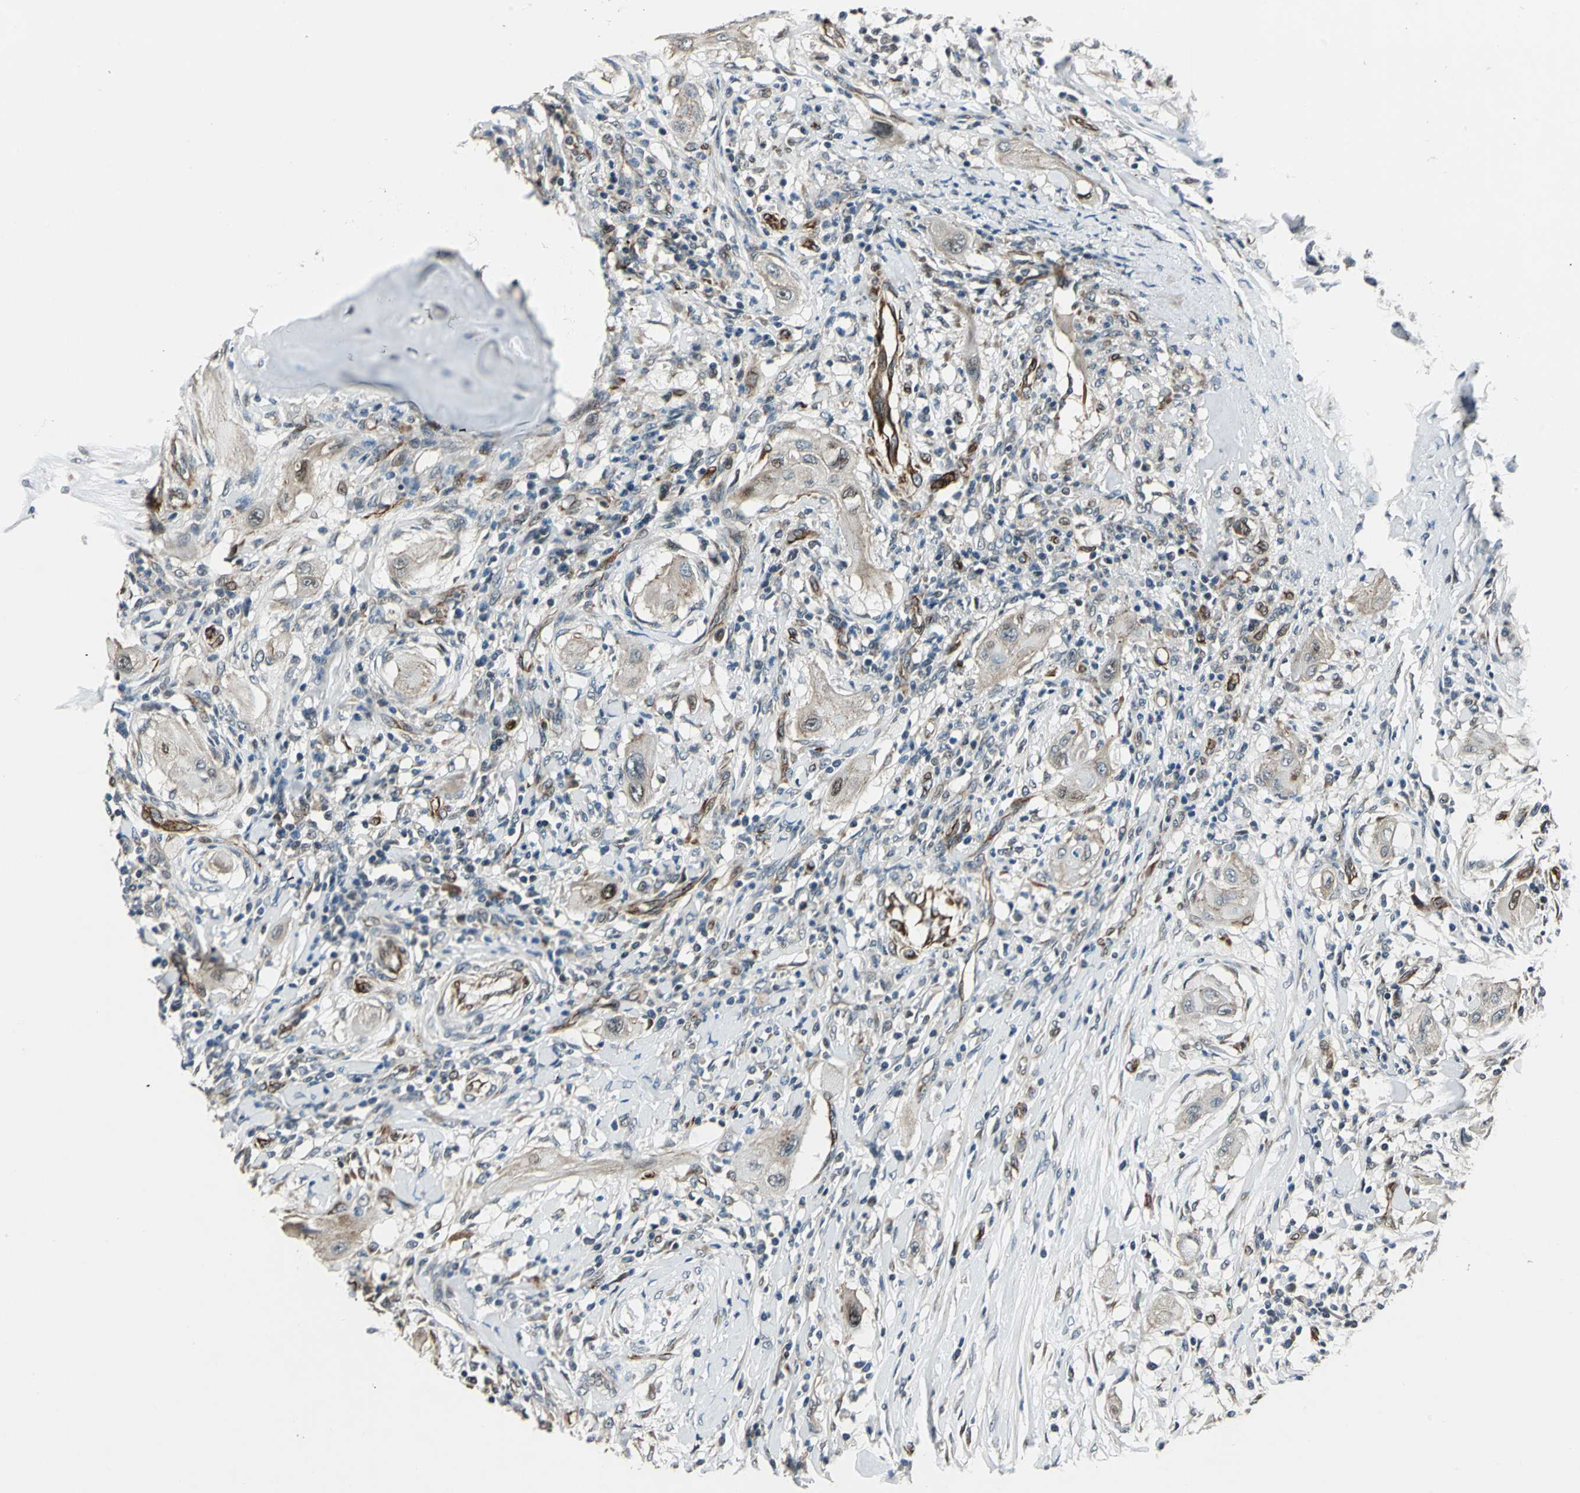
{"staining": {"intensity": "moderate", "quantity": "25%-75%", "location": "cytoplasmic/membranous,nuclear"}, "tissue": "lung cancer", "cell_type": "Tumor cells", "image_type": "cancer", "snomed": [{"axis": "morphology", "description": "Squamous cell carcinoma, NOS"}, {"axis": "topography", "description": "Lung"}], "caption": "Lung cancer (squamous cell carcinoma) tissue displays moderate cytoplasmic/membranous and nuclear expression in approximately 25%-75% of tumor cells, visualized by immunohistochemistry.", "gene": "EXD2", "patient": {"sex": "female", "age": 47}}